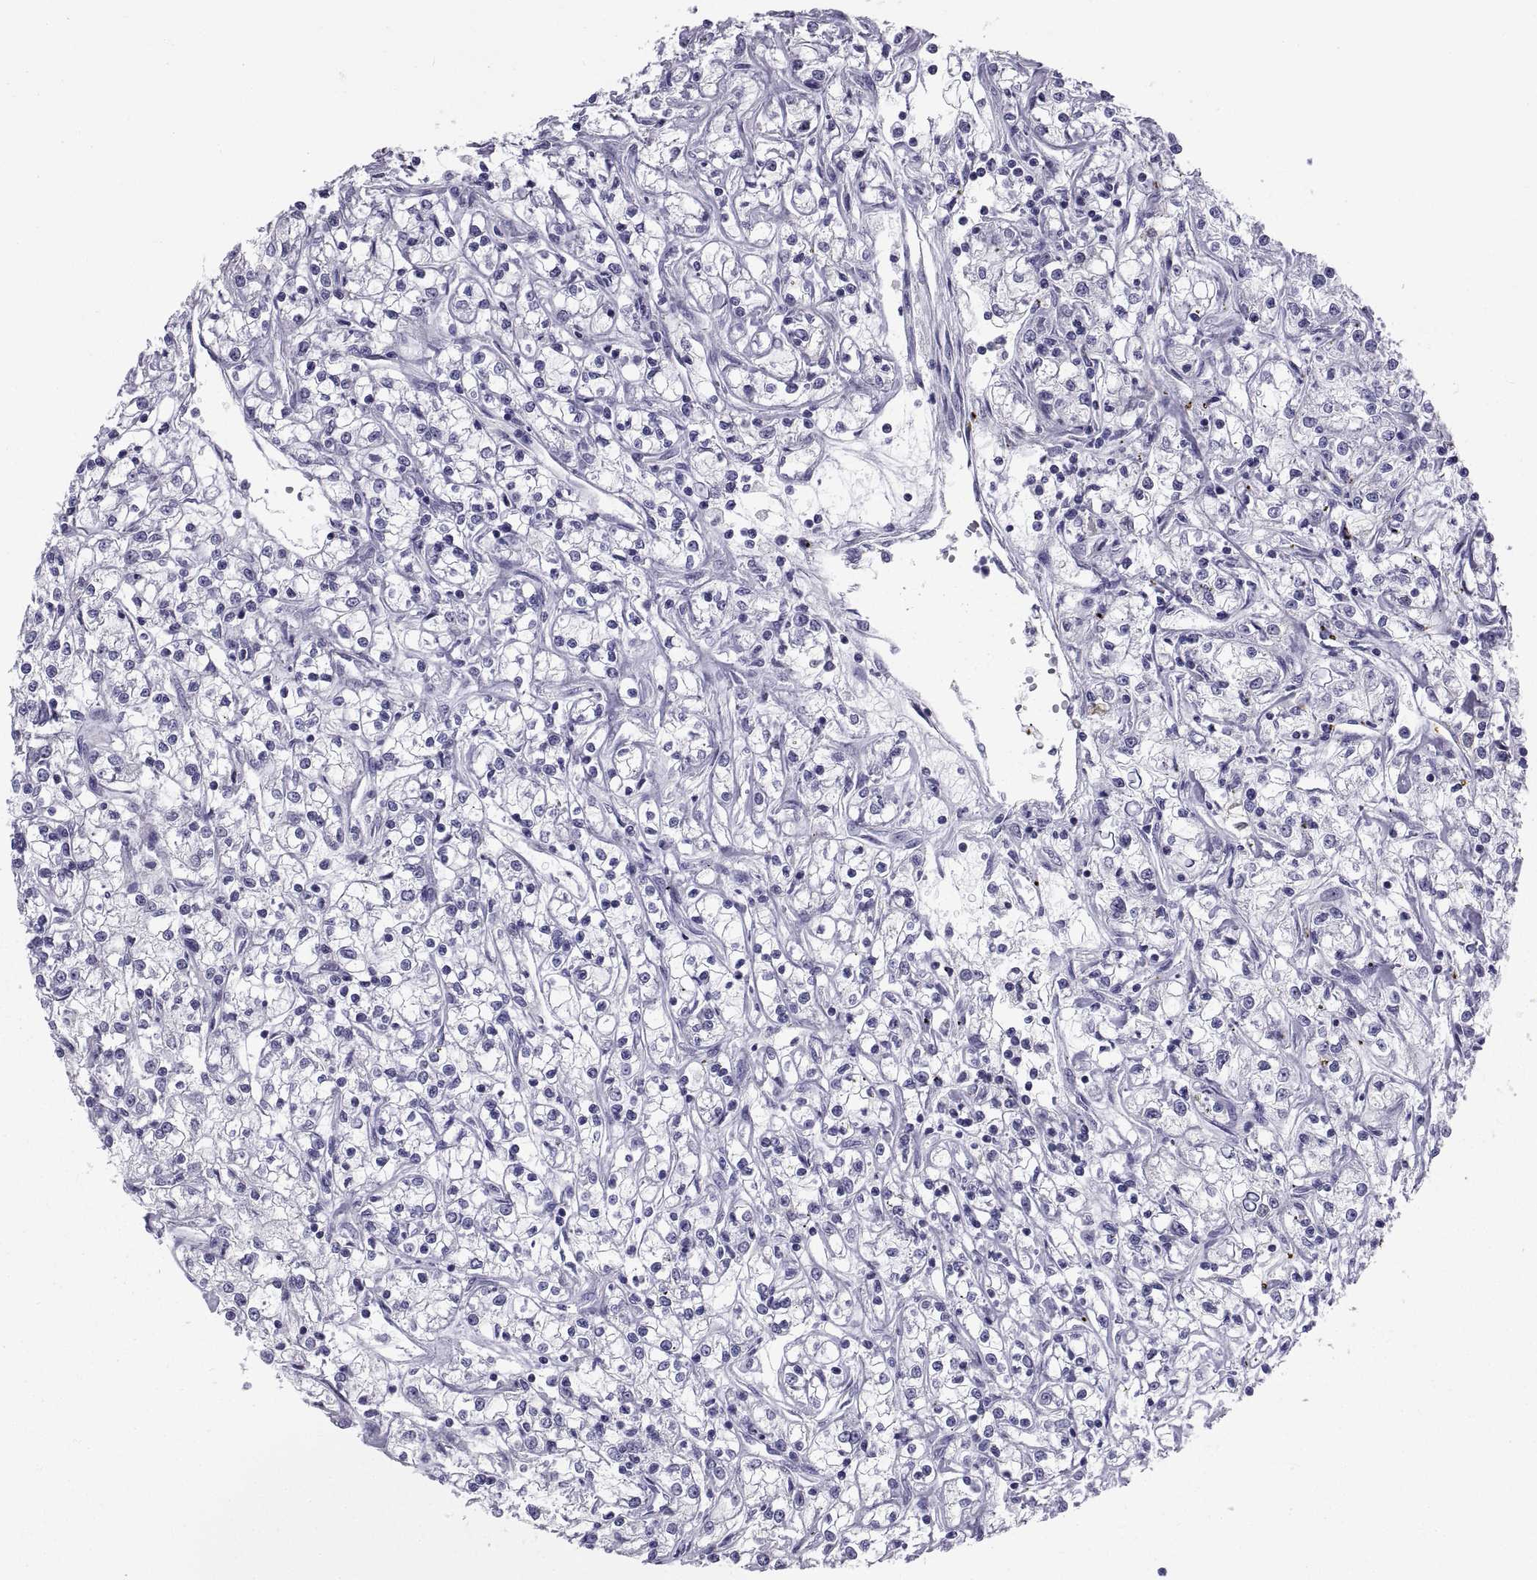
{"staining": {"intensity": "negative", "quantity": "none", "location": "none"}, "tissue": "renal cancer", "cell_type": "Tumor cells", "image_type": "cancer", "snomed": [{"axis": "morphology", "description": "Adenocarcinoma, NOS"}, {"axis": "topography", "description": "Kidney"}], "caption": "The immunohistochemistry (IHC) micrograph has no significant positivity in tumor cells of adenocarcinoma (renal) tissue. The staining is performed using DAB (3,3'-diaminobenzidine) brown chromogen with nuclei counter-stained in using hematoxylin.", "gene": "NPTX2", "patient": {"sex": "female", "age": 59}}